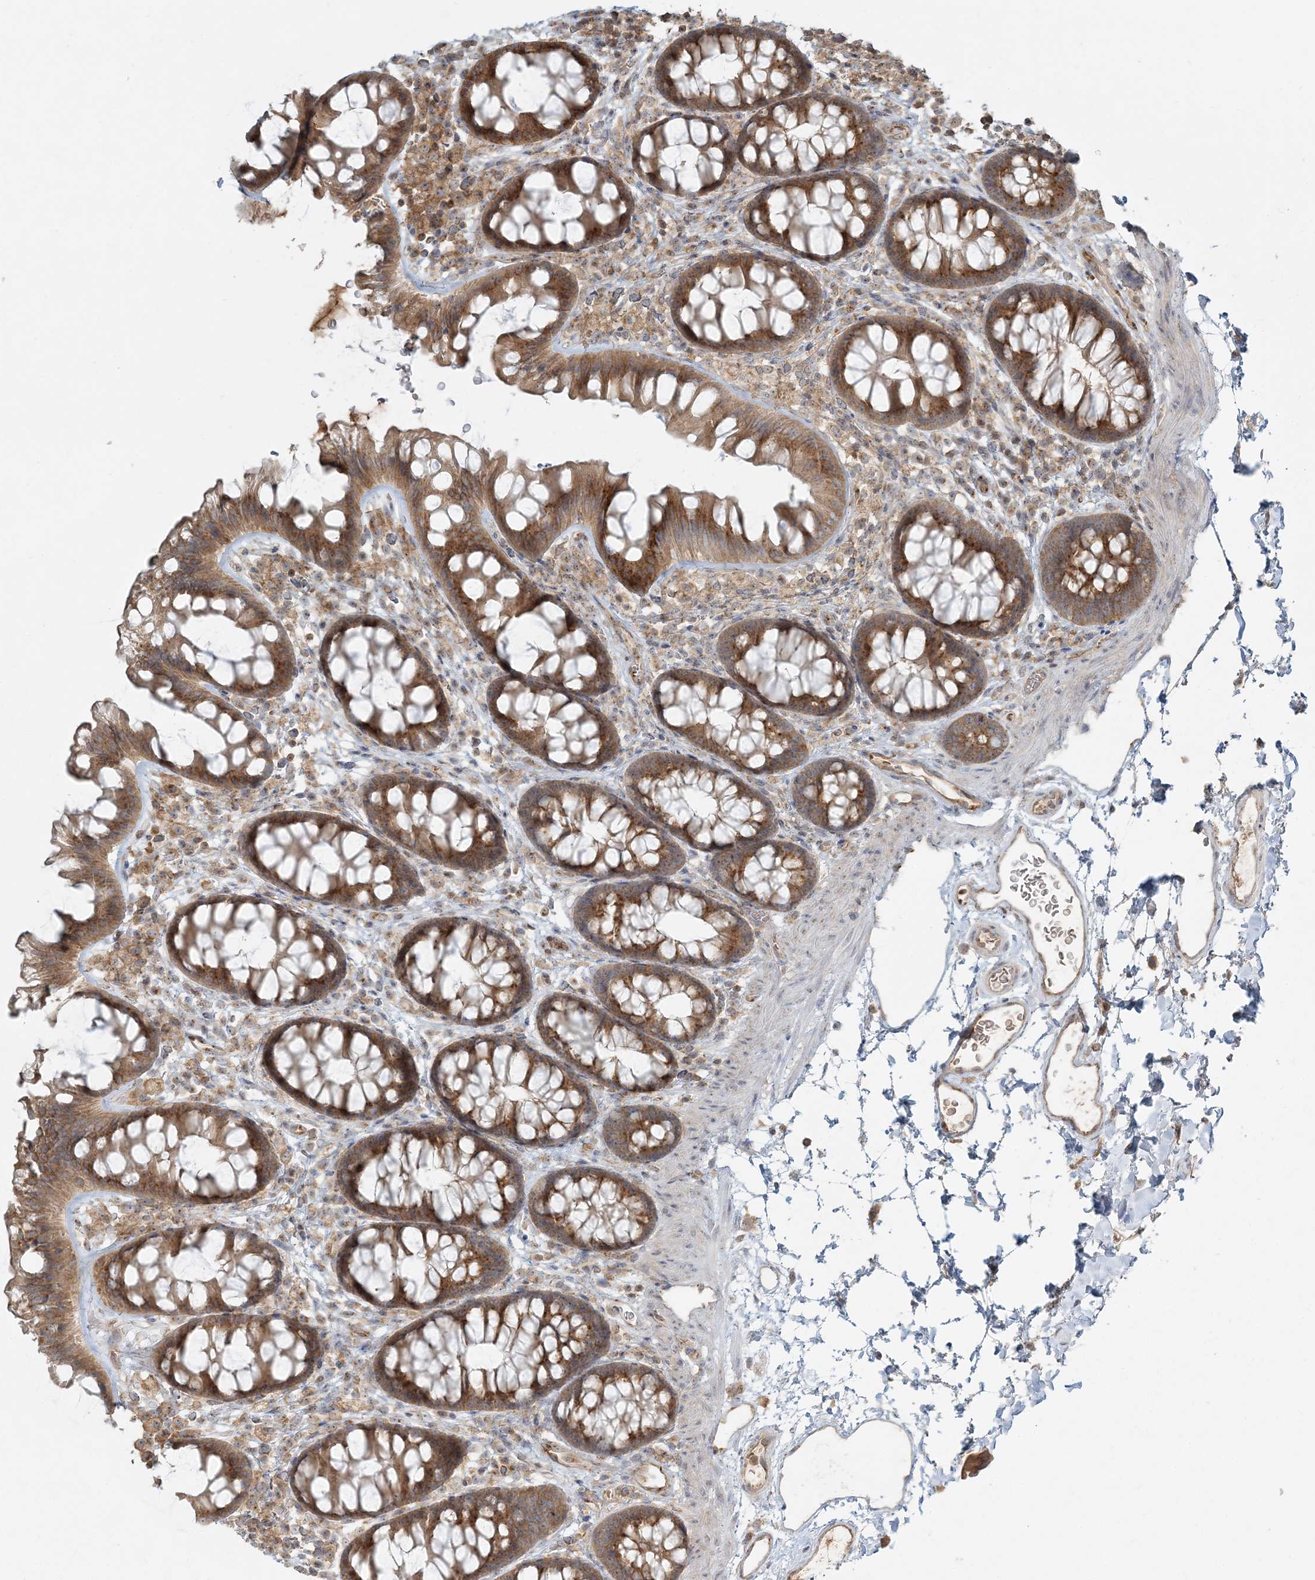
{"staining": {"intensity": "weak", "quantity": ">75%", "location": "cytoplasmic/membranous"}, "tissue": "colon", "cell_type": "Endothelial cells", "image_type": "normal", "snomed": [{"axis": "morphology", "description": "Normal tissue, NOS"}, {"axis": "topography", "description": "Colon"}], "caption": "Immunohistochemistry (IHC) of normal human colon displays low levels of weak cytoplasmic/membranous expression in approximately >75% of endothelial cells.", "gene": "AP1AR", "patient": {"sex": "female", "age": 62}}